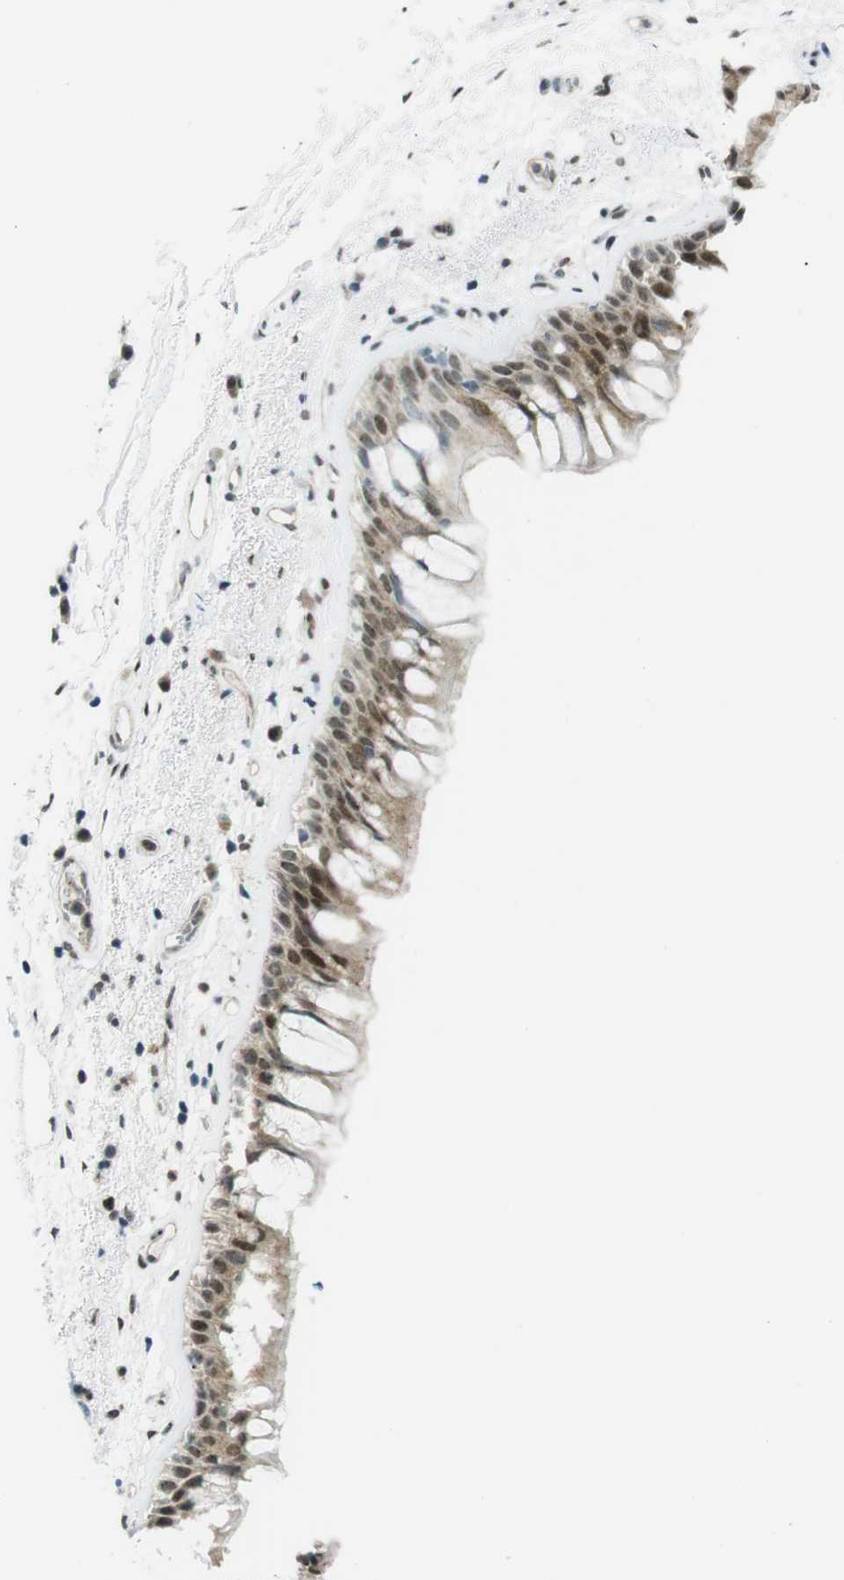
{"staining": {"intensity": "moderate", "quantity": ">75%", "location": "cytoplasmic/membranous,nuclear"}, "tissue": "bronchus", "cell_type": "Respiratory epithelial cells", "image_type": "normal", "snomed": [{"axis": "morphology", "description": "Normal tissue, NOS"}, {"axis": "morphology", "description": "Adenocarcinoma, NOS"}, {"axis": "topography", "description": "Bronchus"}, {"axis": "topography", "description": "Lung"}], "caption": "Respiratory epithelial cells show medium levels of moderate cytoplasmic/membranous,nuclear staining in approximately >75% of cells in benign human bronchus.", "gene": "UBB", "patient": {"sex": "female", "age": 54}}